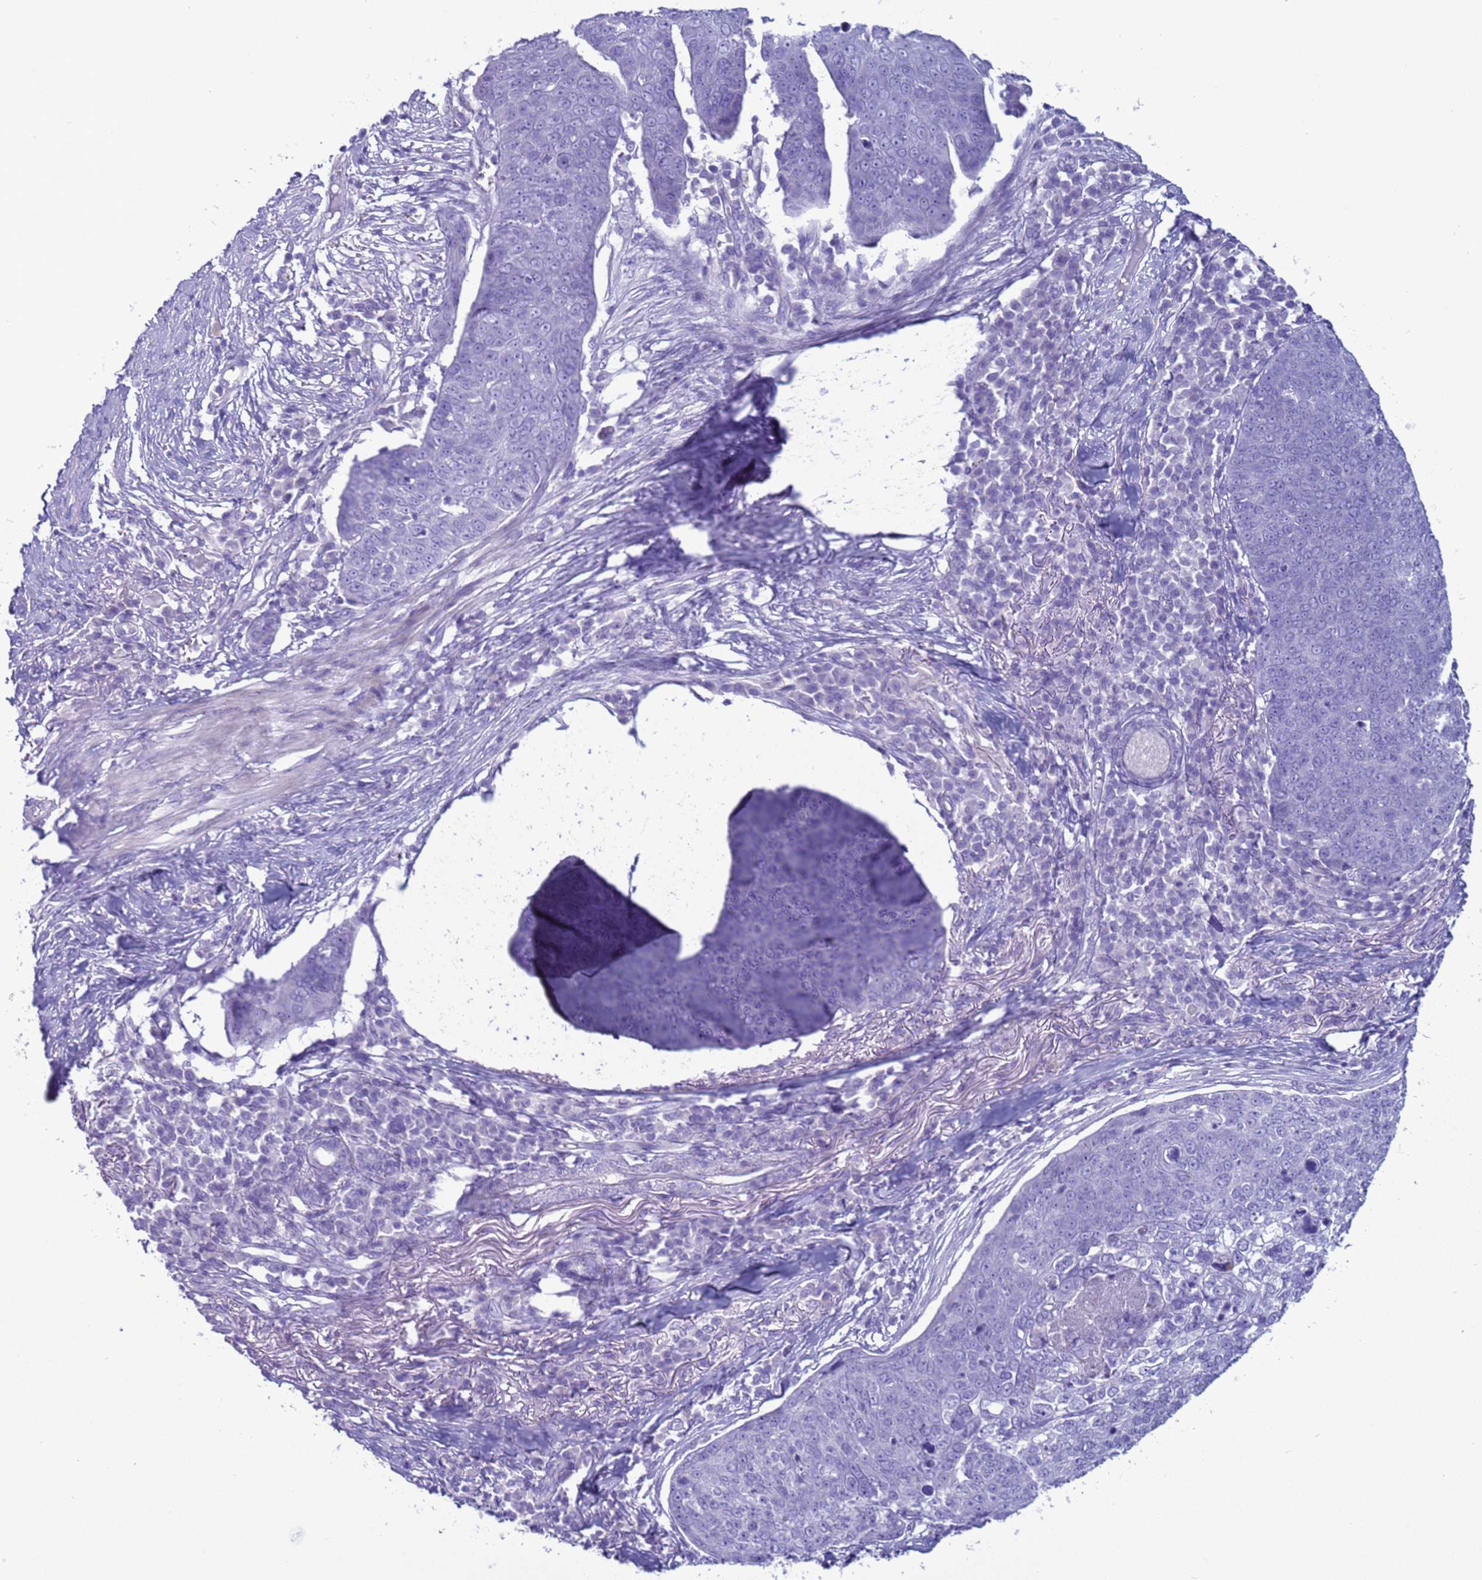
{"staining": {"intensity": "negative", "quantity": "none", "location": "none"}, "tissue": "skin cancer", "cell_type": "Tumor cells", "image_type": "cancer", "snomed": [{"axis": "morphology", "description": "Squamous cell carcinoma, NOS"}, {"axis": "topography", "description": "Skin"}], "caption": "Skin cancer stained for a protein using immunohistochemistry (IHC) reveals no positivity tumor cells.", "gene": "CST4", "patient": {"sex": "male", "age": 71}}